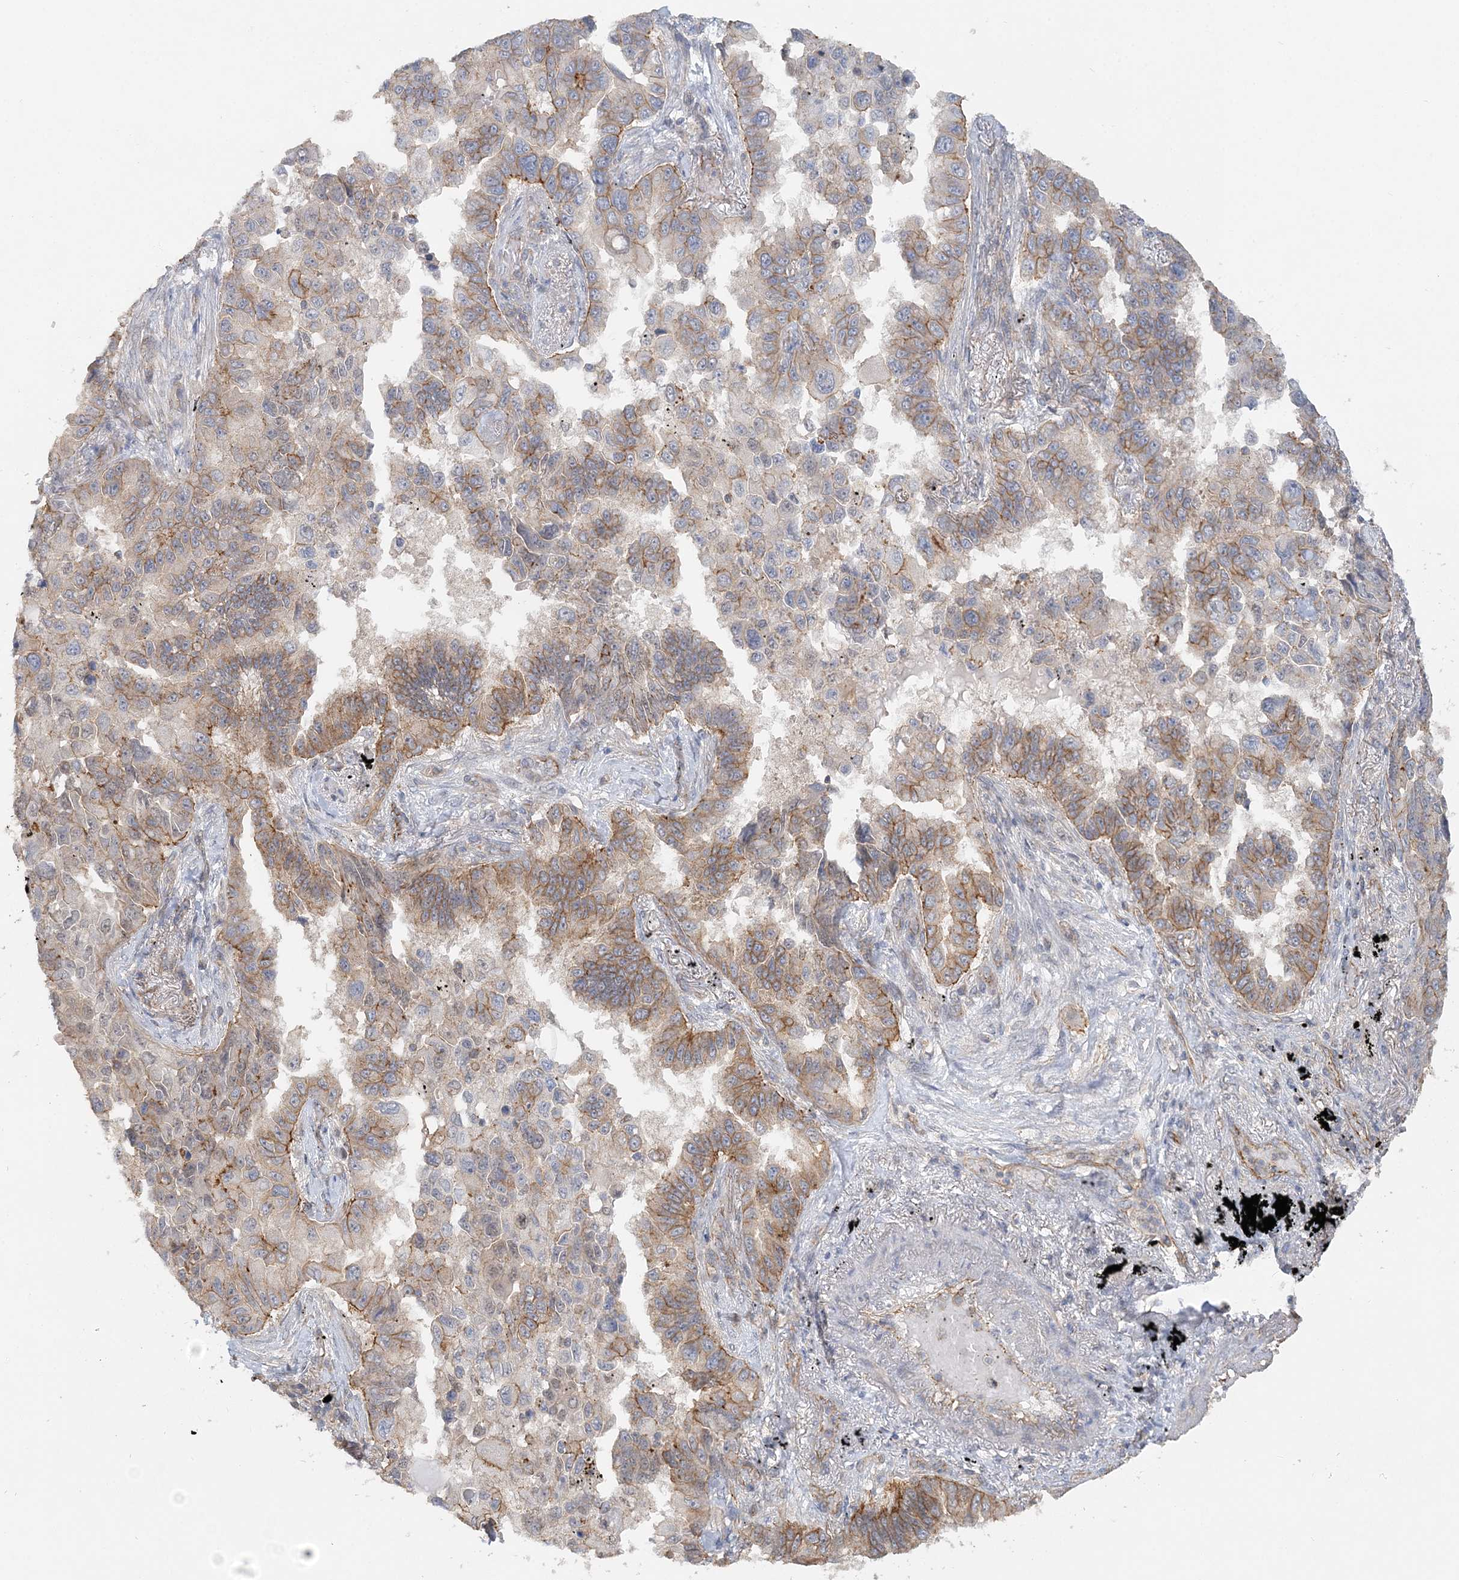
{"staining": {"intensity": "moderate", "quantity": "<25%", "location": "cytoplasmic/membranous"}, "tissue": "lung cancer", "cell_type": "Tumor cells", "image_type": "cancer", "snomed": [{"axis": "morphology", "description": "Adenocarcinoma, NOS"}, {"axis": "topography", "description": "Lung"}], "caption": "A brown stain labels moderate cytoplasmic/membranous staining of a protein in adenocarcinoma (lung) tumor cells.", "gene": "MAT2B", "patient": {"sex": "female", "age": 67}}